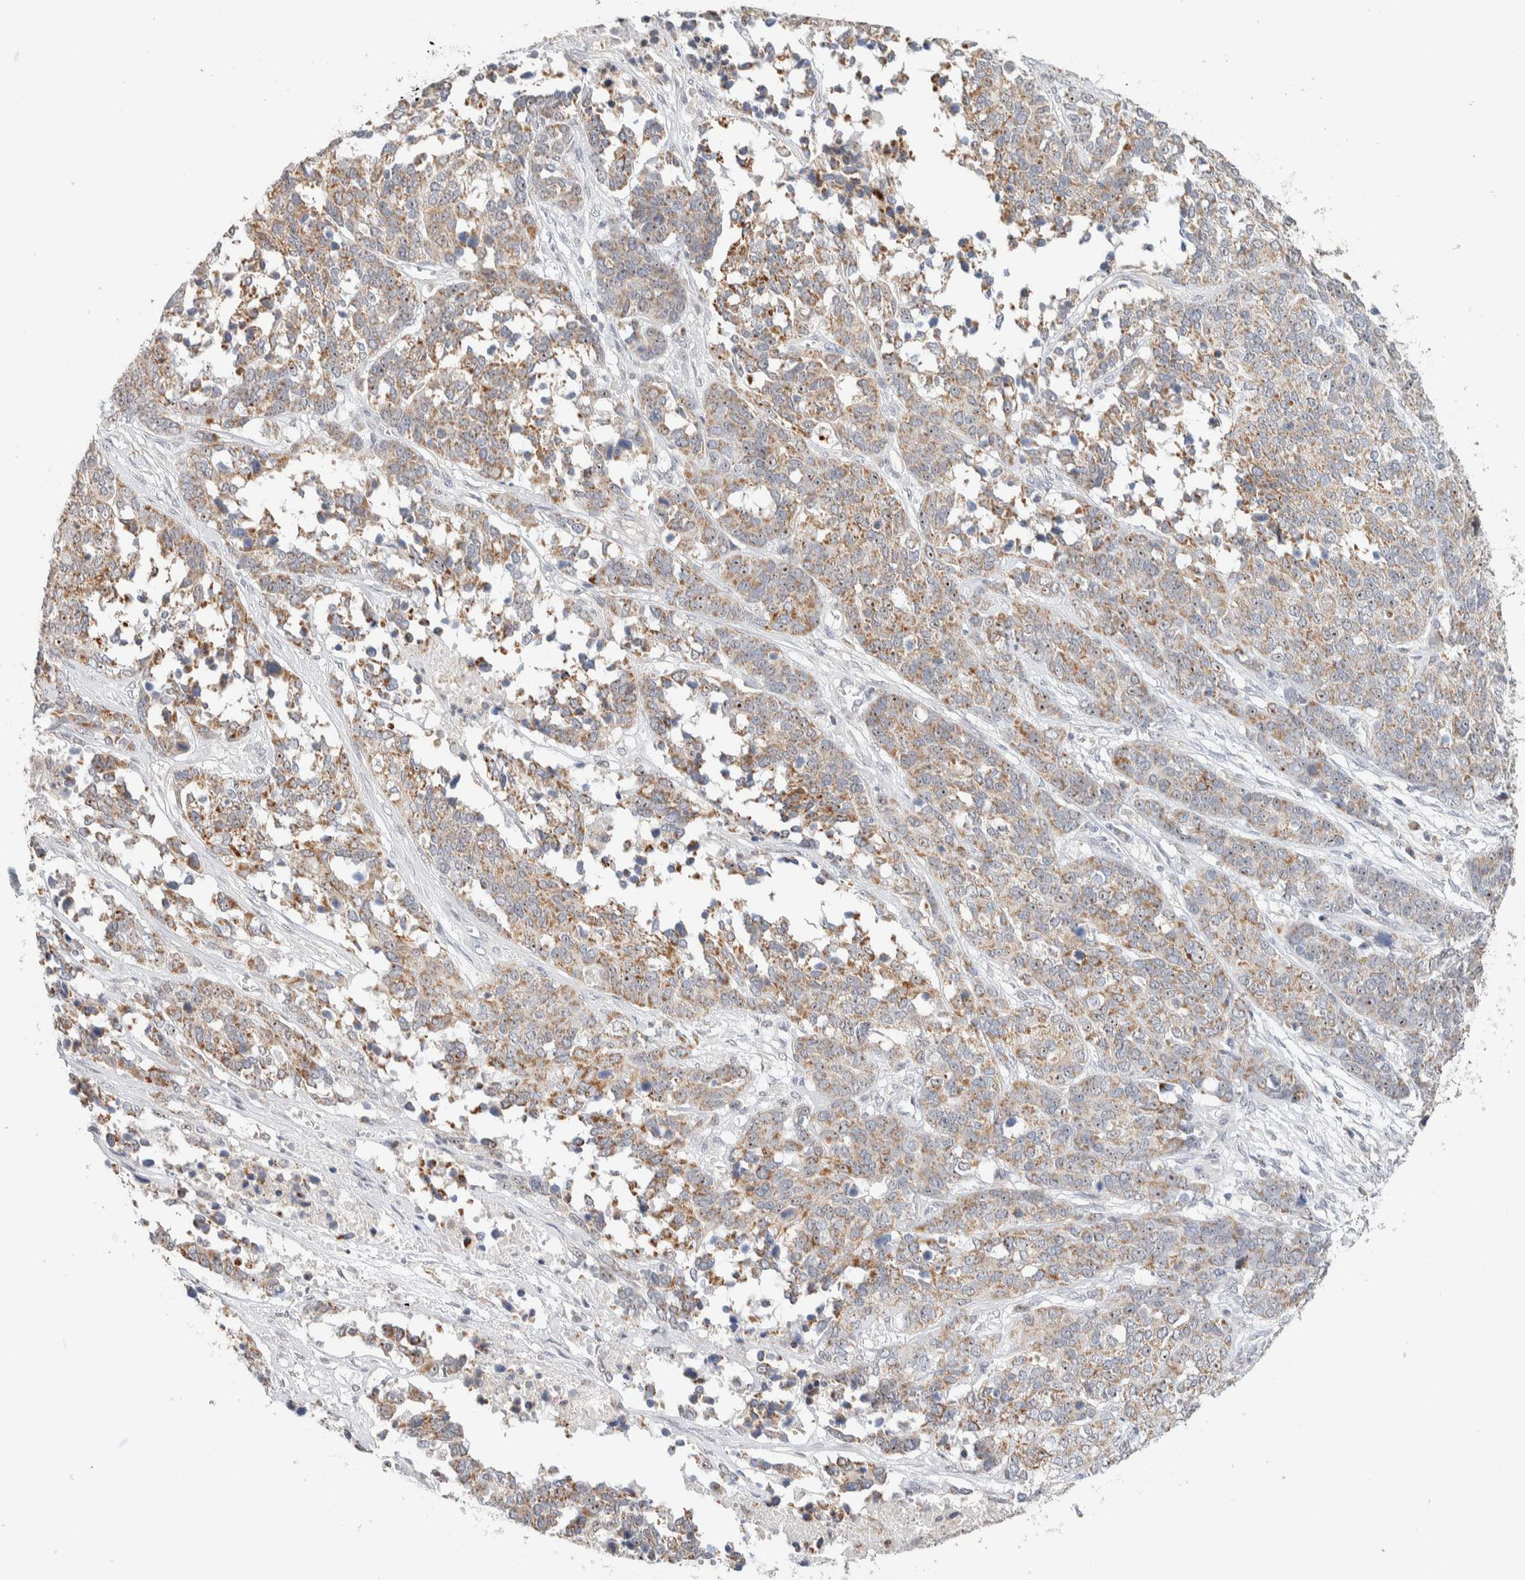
{"staining": {"intensity": "weak", "quantity": ">75%", "location": "cytoplasmic/membranous"}, "tissue": "ovarian cancer", "cell_type": "Tumor cells", "image_type": "cancer", "snomed": [{"axis": "morphology", "description": "Cystadenocarcinoma, serous, NOS"}, {"axis": "topography", "description": "Ovary"}], "caption": "High-magnification brightfield microscopy of serous cystadenocarcinoma (ovarian) stained with DAB (3,3'-diaminobenzidine) (brown) and counterstained with hematoxylin (blue). tumor cells exhibit weak cytoplasmic/membranous staining is seen in about>75% of cells.", "gene": "HDHD3", "patient": {"sex": "female", "age": 44}}